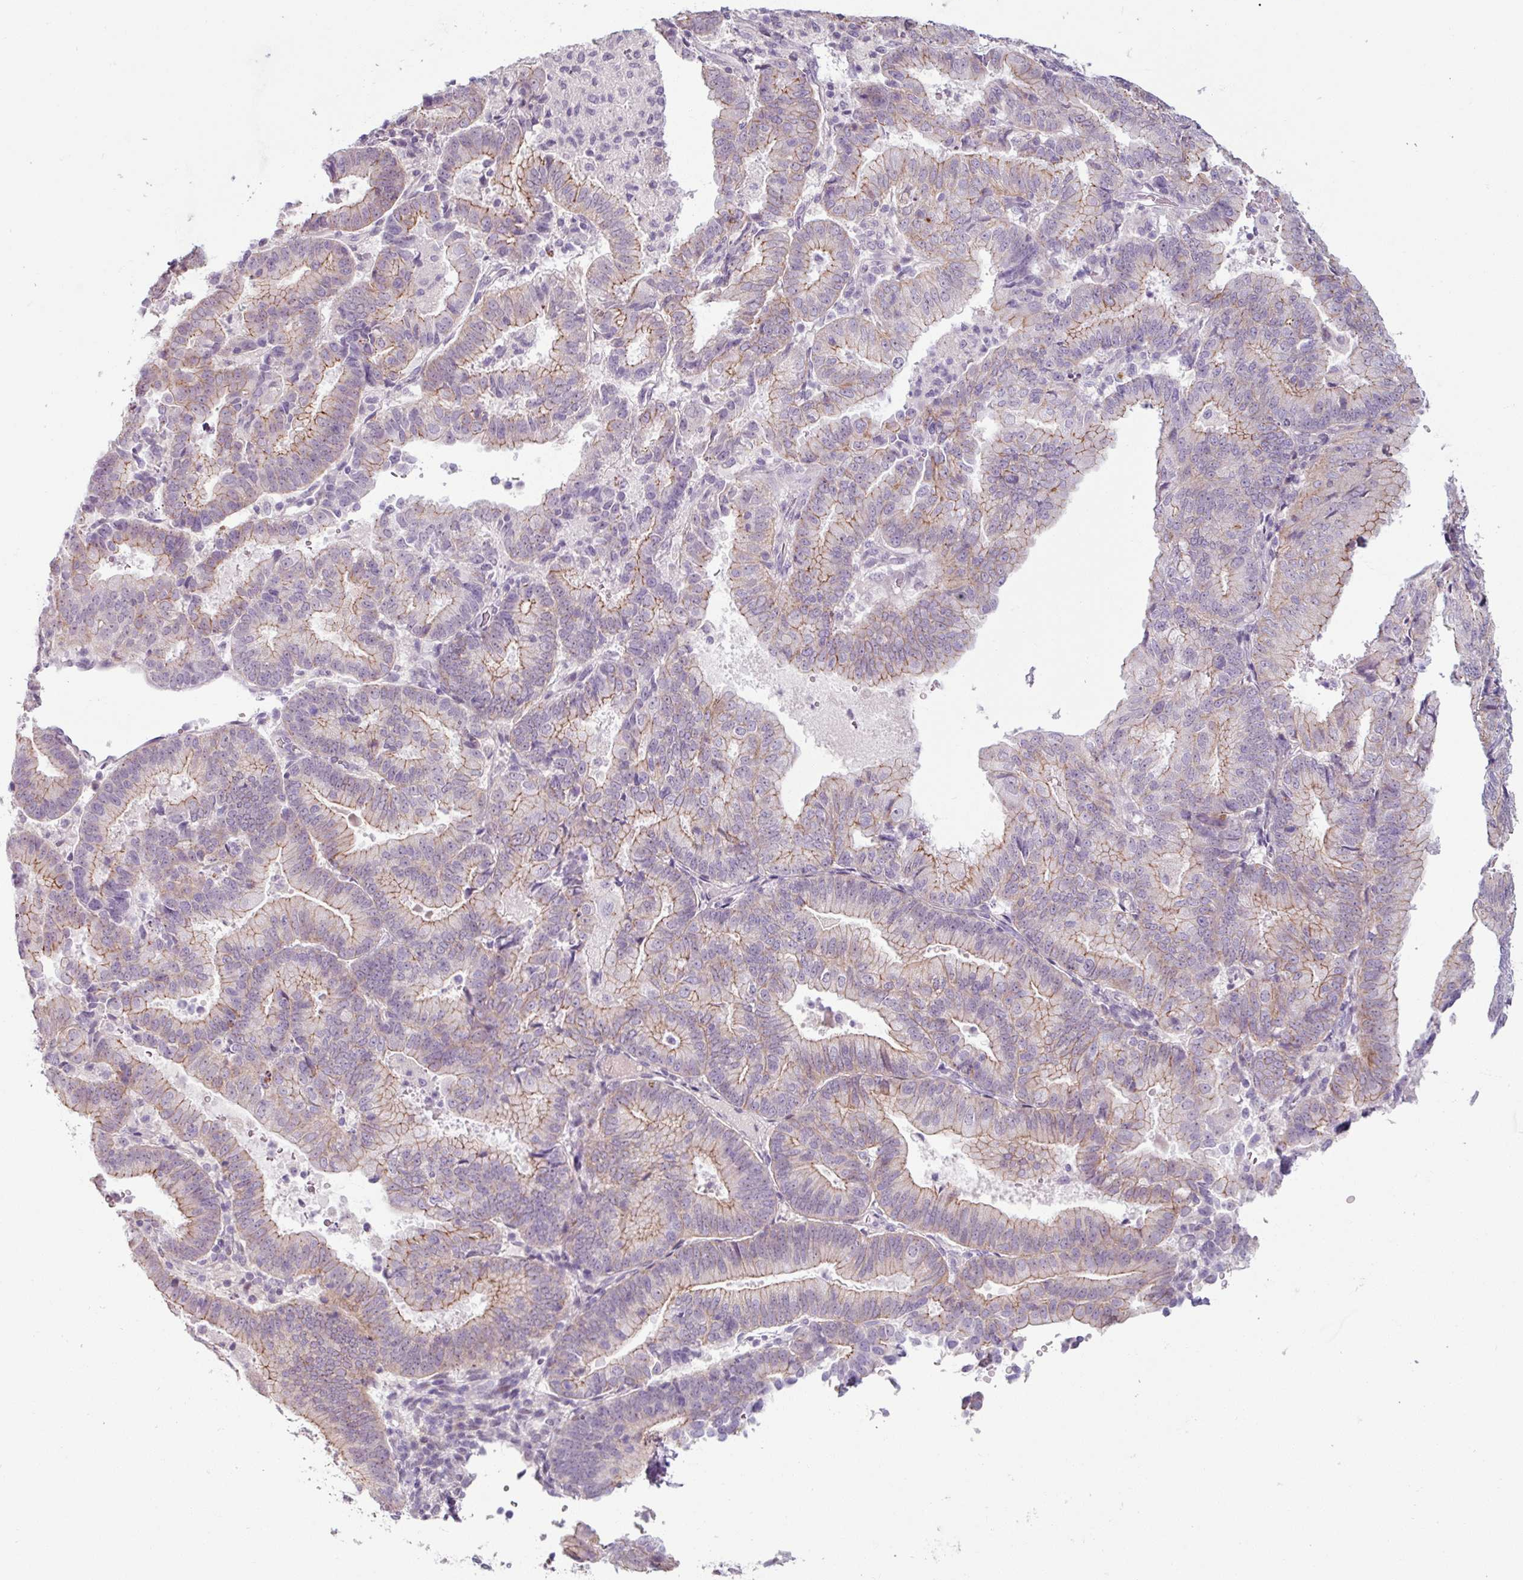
{"staining": {"intensity": "moderate", "quantity": "25%-75%", "location": "cytoplasmic/membranous"}, "tissue": "endometrial cancer", "cell_type": "Tumor cells", "image_type": "cancer", "snomed": [{"axis": "morphology", "description": "Adenocarcinoma, NOS"}, {"axis": "topography", "description": "Endometrium"}], "caption": "Moderate cytoplasmic/membranous protein positivity is appreciated in approximately 25%-75% of tumor cells in endometrial cancer (adenocarcinoma). (IHC, brightfield microscopy, high magnification).", "gene": "PNMA6A", "patient": {"sex": "female", "age": 70}}